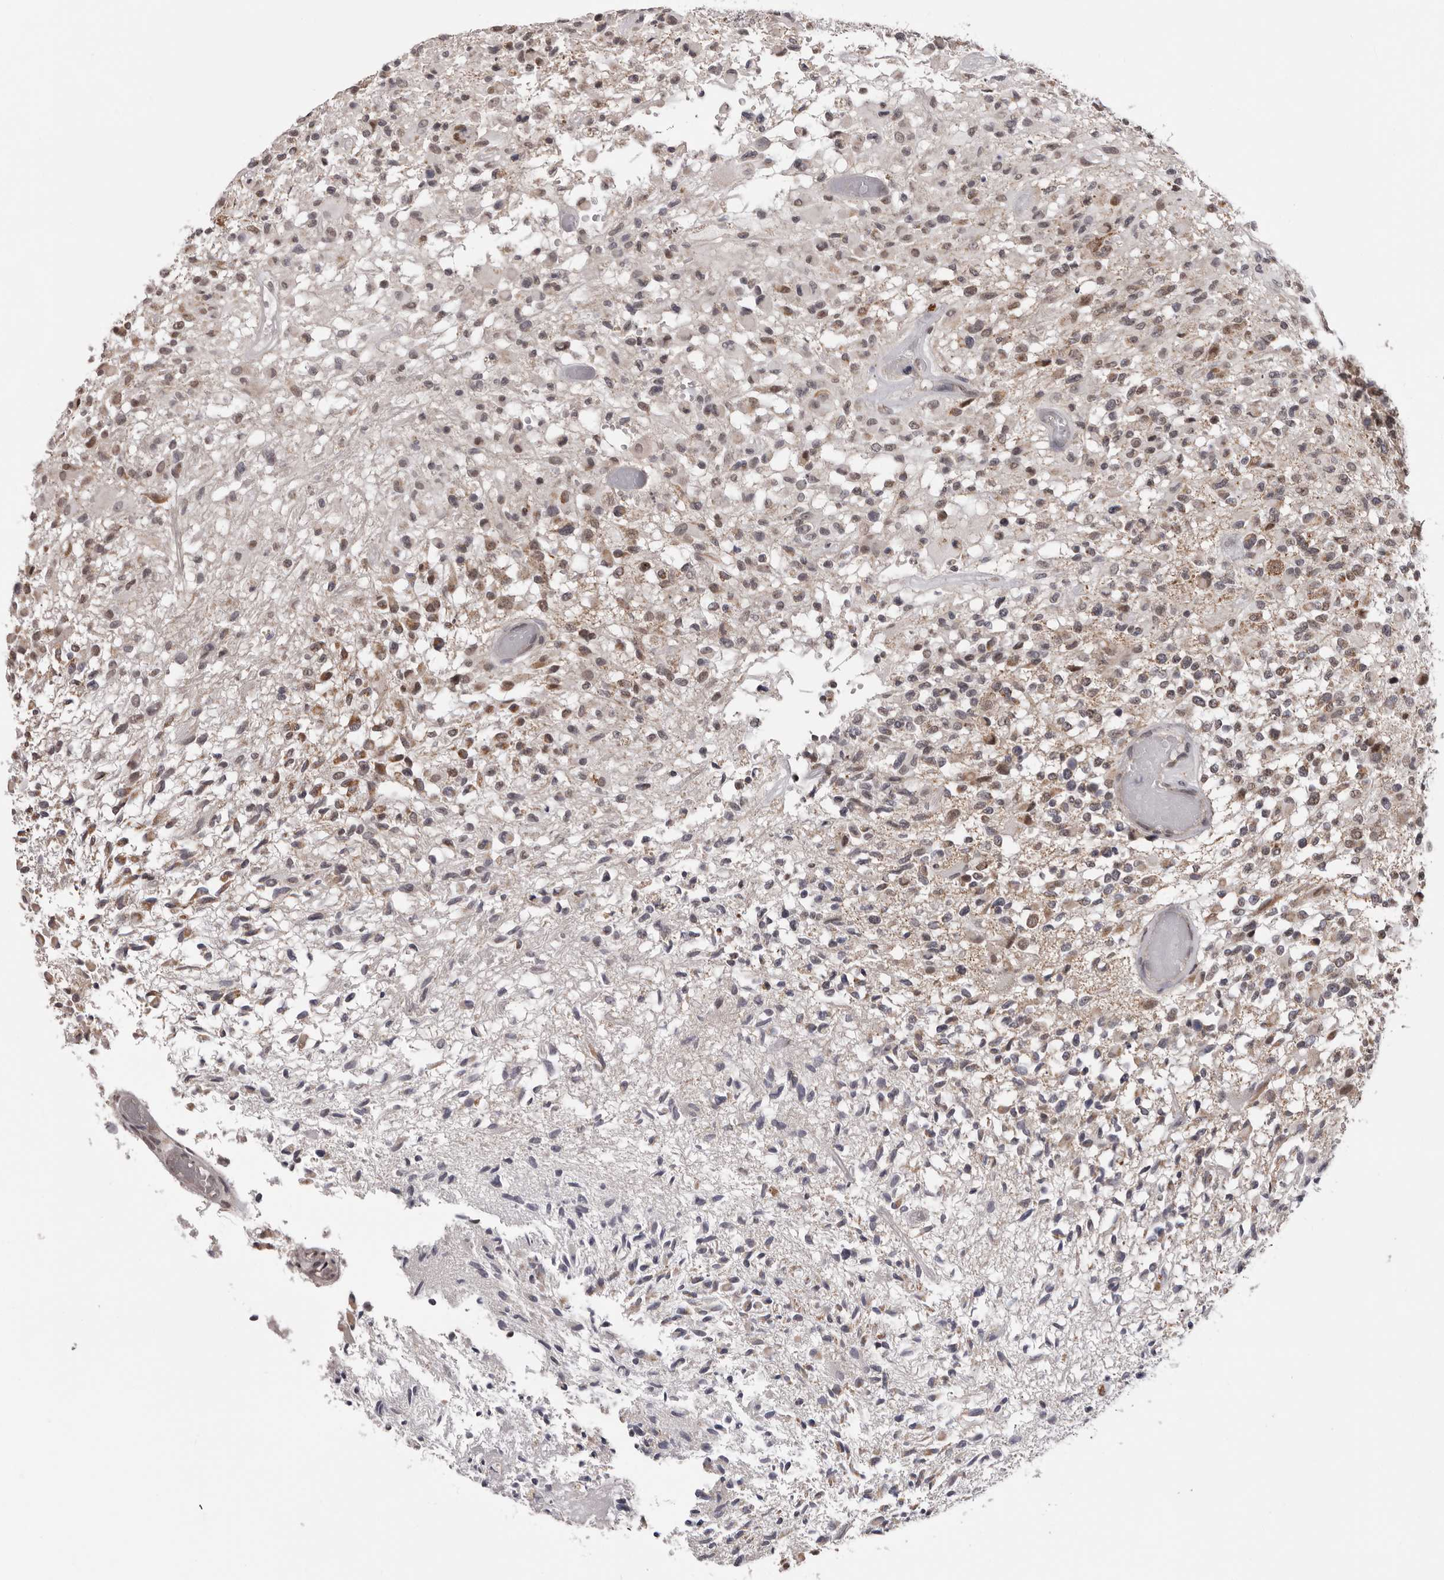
{"staining": {"intensity": "moderate", "quantity": "<25%", "location": "cytoplasmic/membranous,nuclear"}, "tissue": "glioma", "cell_type": "Tumor cells", "image_type": "cancer", "snomed": [{"axis": "morphology", "description": "Glioma, malignant, High grade"}, {"axis": "morphology", "description": "Glioblastoma, NOS"}, {"axis": "topography", "description": "Brain"}], "caption": "Glioblastoma was stained to show a protein in brown. There is low levels of moderate cytoplasmic/membranous and nuclear expression in about <25% of tumor cells.", "gene": "MOGAT2", "patient": {"sex": "male", "age": 60}}